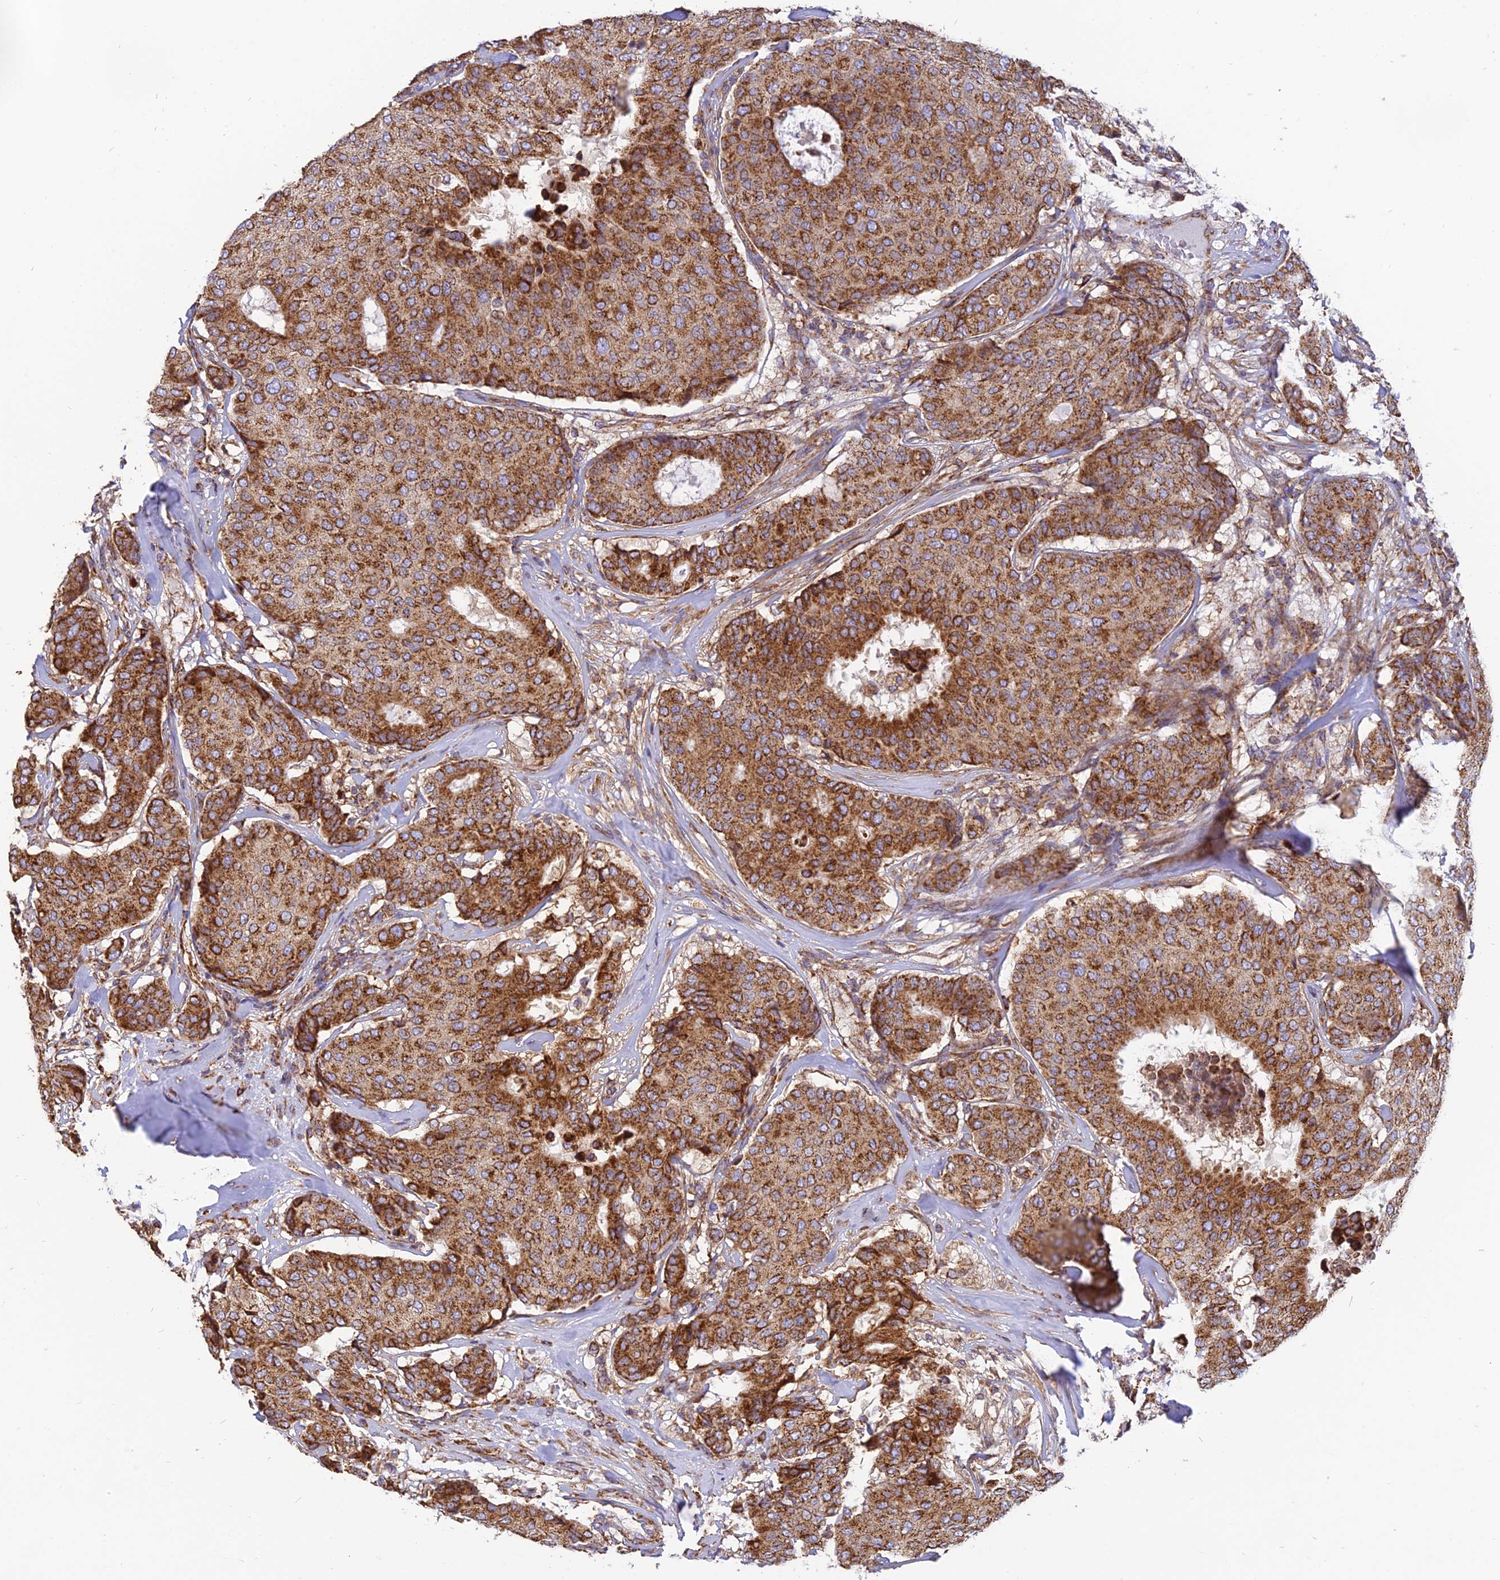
{"staining": {"intensity": "strong", "quantity": ">75%", "location": "cytoplasmic/membranous"}, "tissue": "breast cancer", "cell_type": "Tumor cells", "image_type": "cancer", "snomed": [{"axis": "morphology", "description": "Duct carcinoma"}, {"axis": "topography", "description": "Breast"}], "caption": "A histopathology image of human breast cancer (invasive ductal carcinoma) stained for a protein reveals strong cytoplasmic/membranous brown staining in tumor cells. The protein is shown in brown color, while the nuclei are stained blue.", "gene": "THUMPD2", "patient": {"sex": "female", "age": 75}}